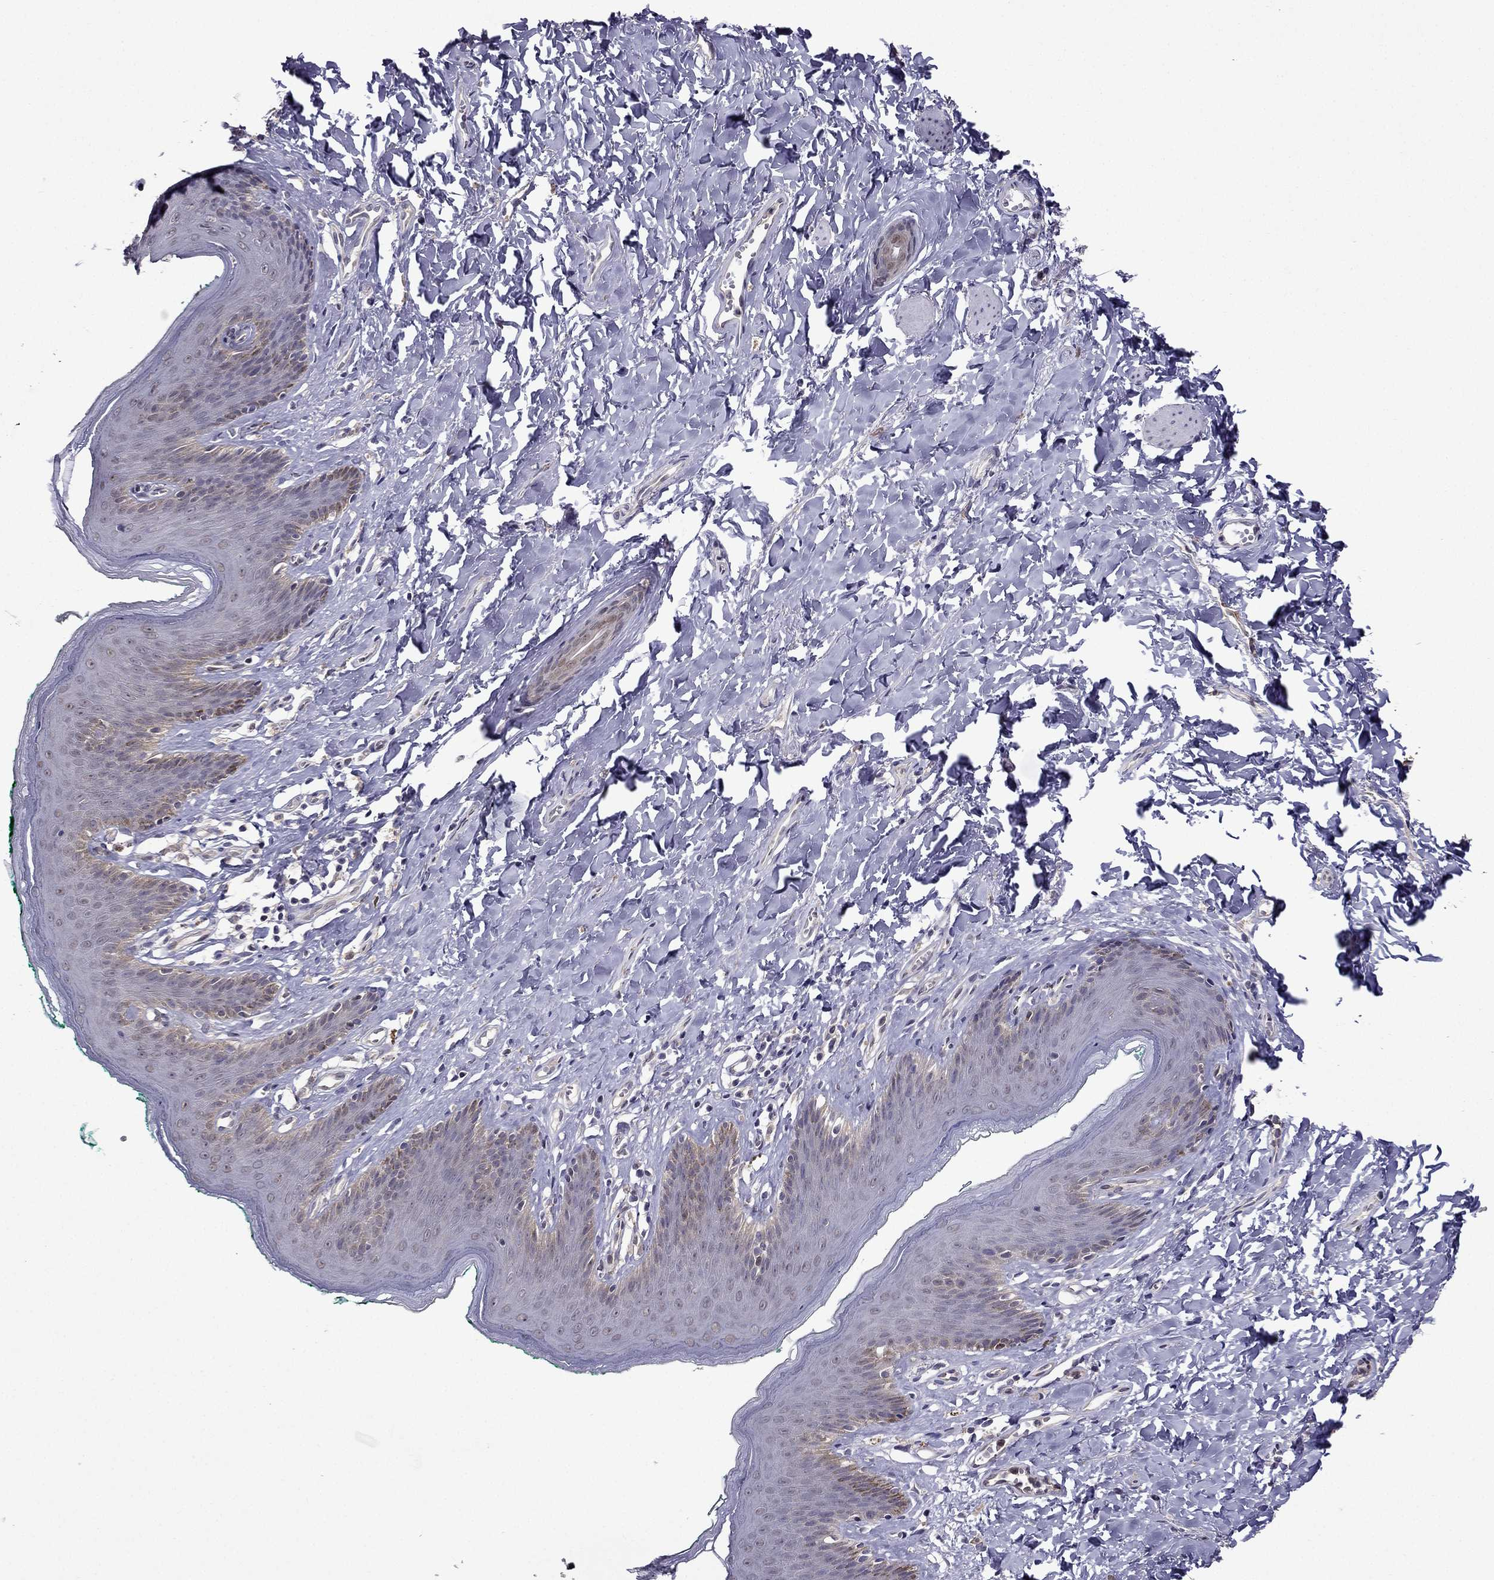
{"staining": {"intensity": "weak", "quantity": "<25%", "location": "cytoplasmic/membranous"}, "tissue": "skin", "cell_type": "Epidermal cells", "image_type": "normal", "snomed": [{"axis": "morphology", "description": "Normal tissue, NOS"}, {"axis": "topography", "description": "Vulva"}], "caption": "Protein analysis of normal skin demonstrates no significant expression in epidermal cells.", "gene": "CDK5", "patient": {"sex": "female", "age": 66}}